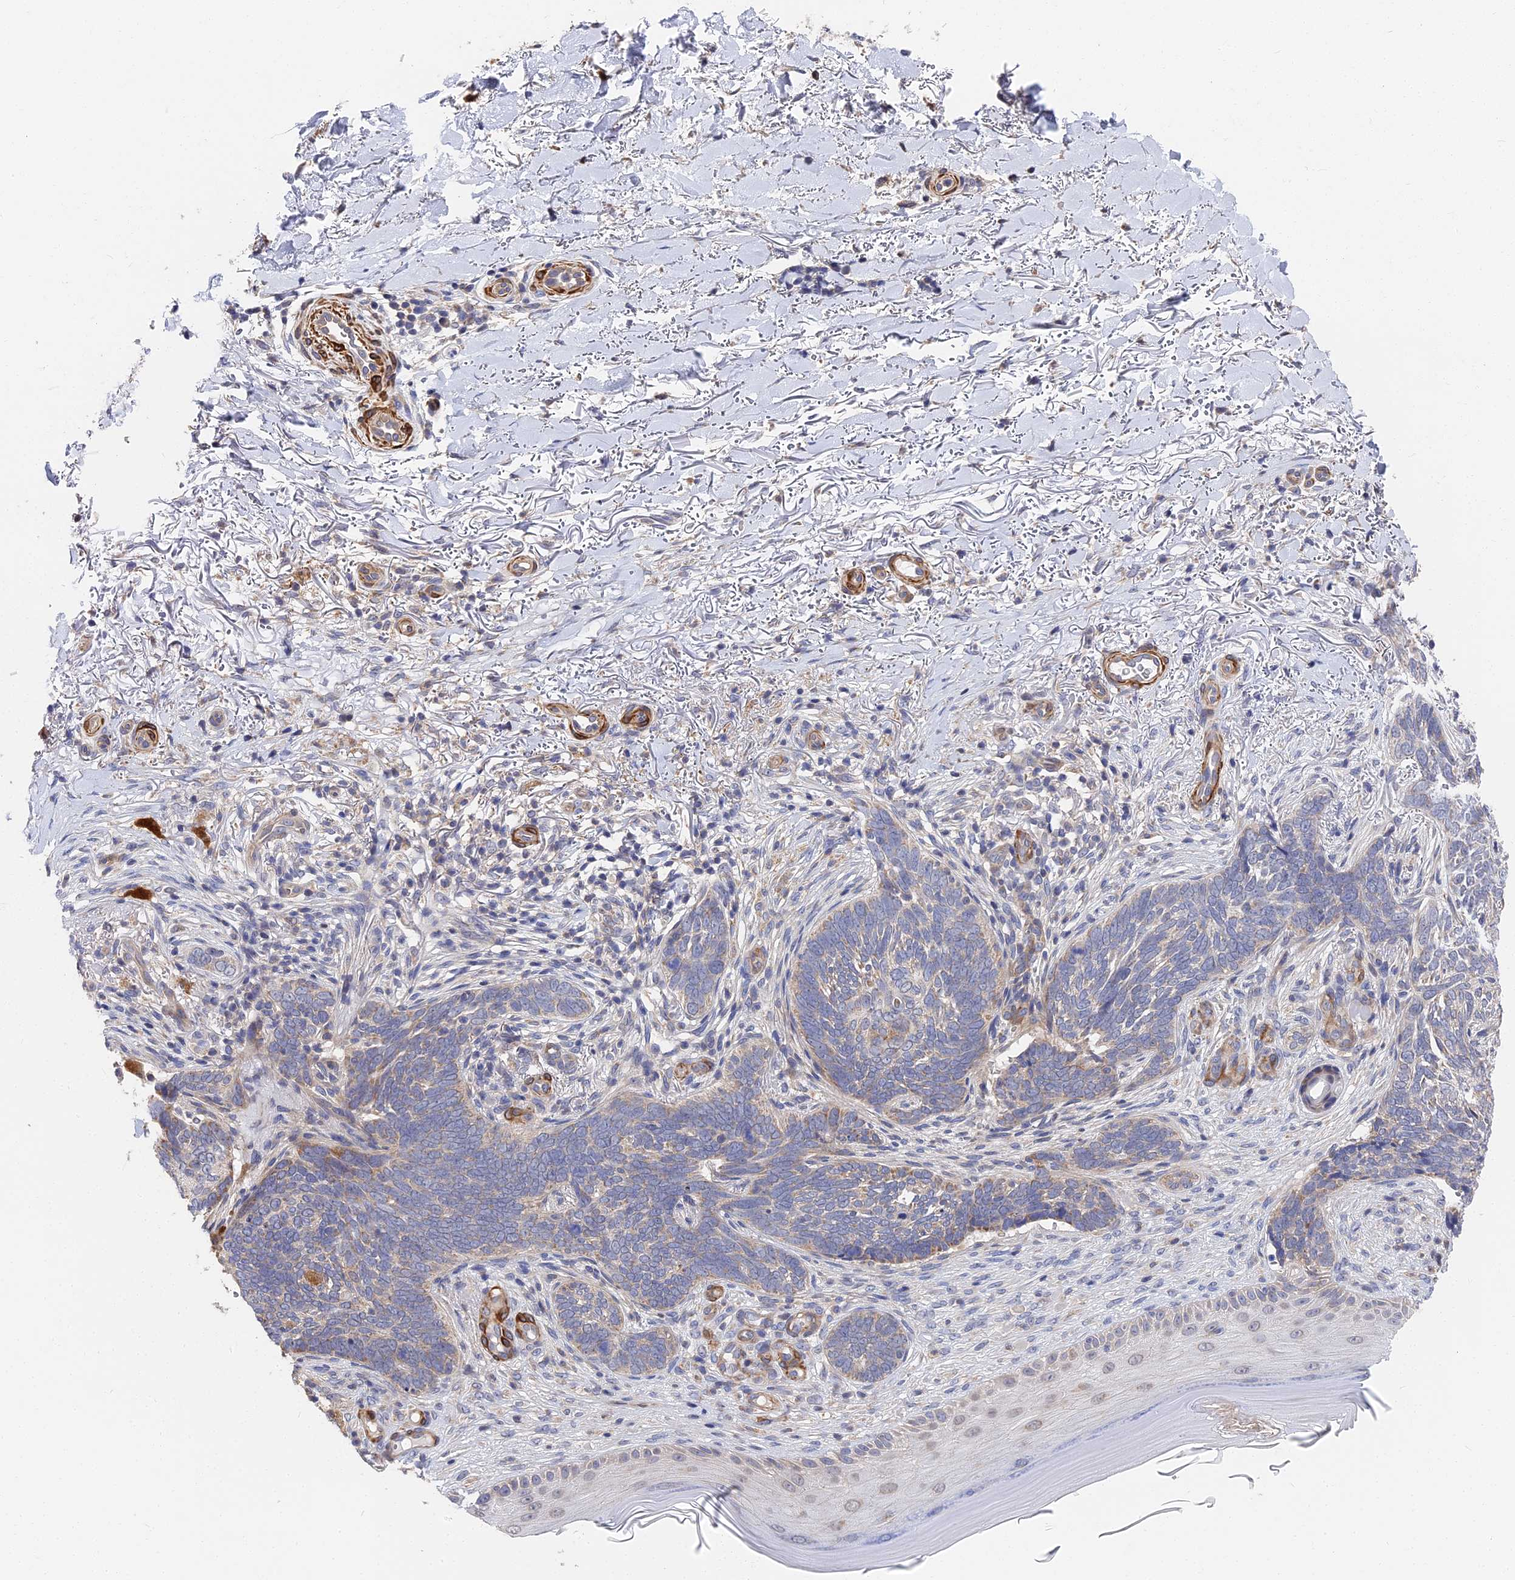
{"staining": {"intensity": "negative", "quantity": "none", "location": "none"}, "tissue": "skin cancer", "cell_type": "Tumor cells", "image_type": "cancer", "snomed": [{"axis": "morphology", "description": "Normal tissue, NOS"}, {"axis": "morphology", "description": "Basal cell carcinoma"}, {"axis": "topography", "description": "Skin"}], "caption": "Immunohistochemistry histopathology image of neoplastic tissue: human skin cancer stained with DAB (3,3'-diaminobenzidine) demonstrates no significant protein positivity in tumor cells.", "gene": "CCDC113", "patient": {"sex": "female", "age": 67}}